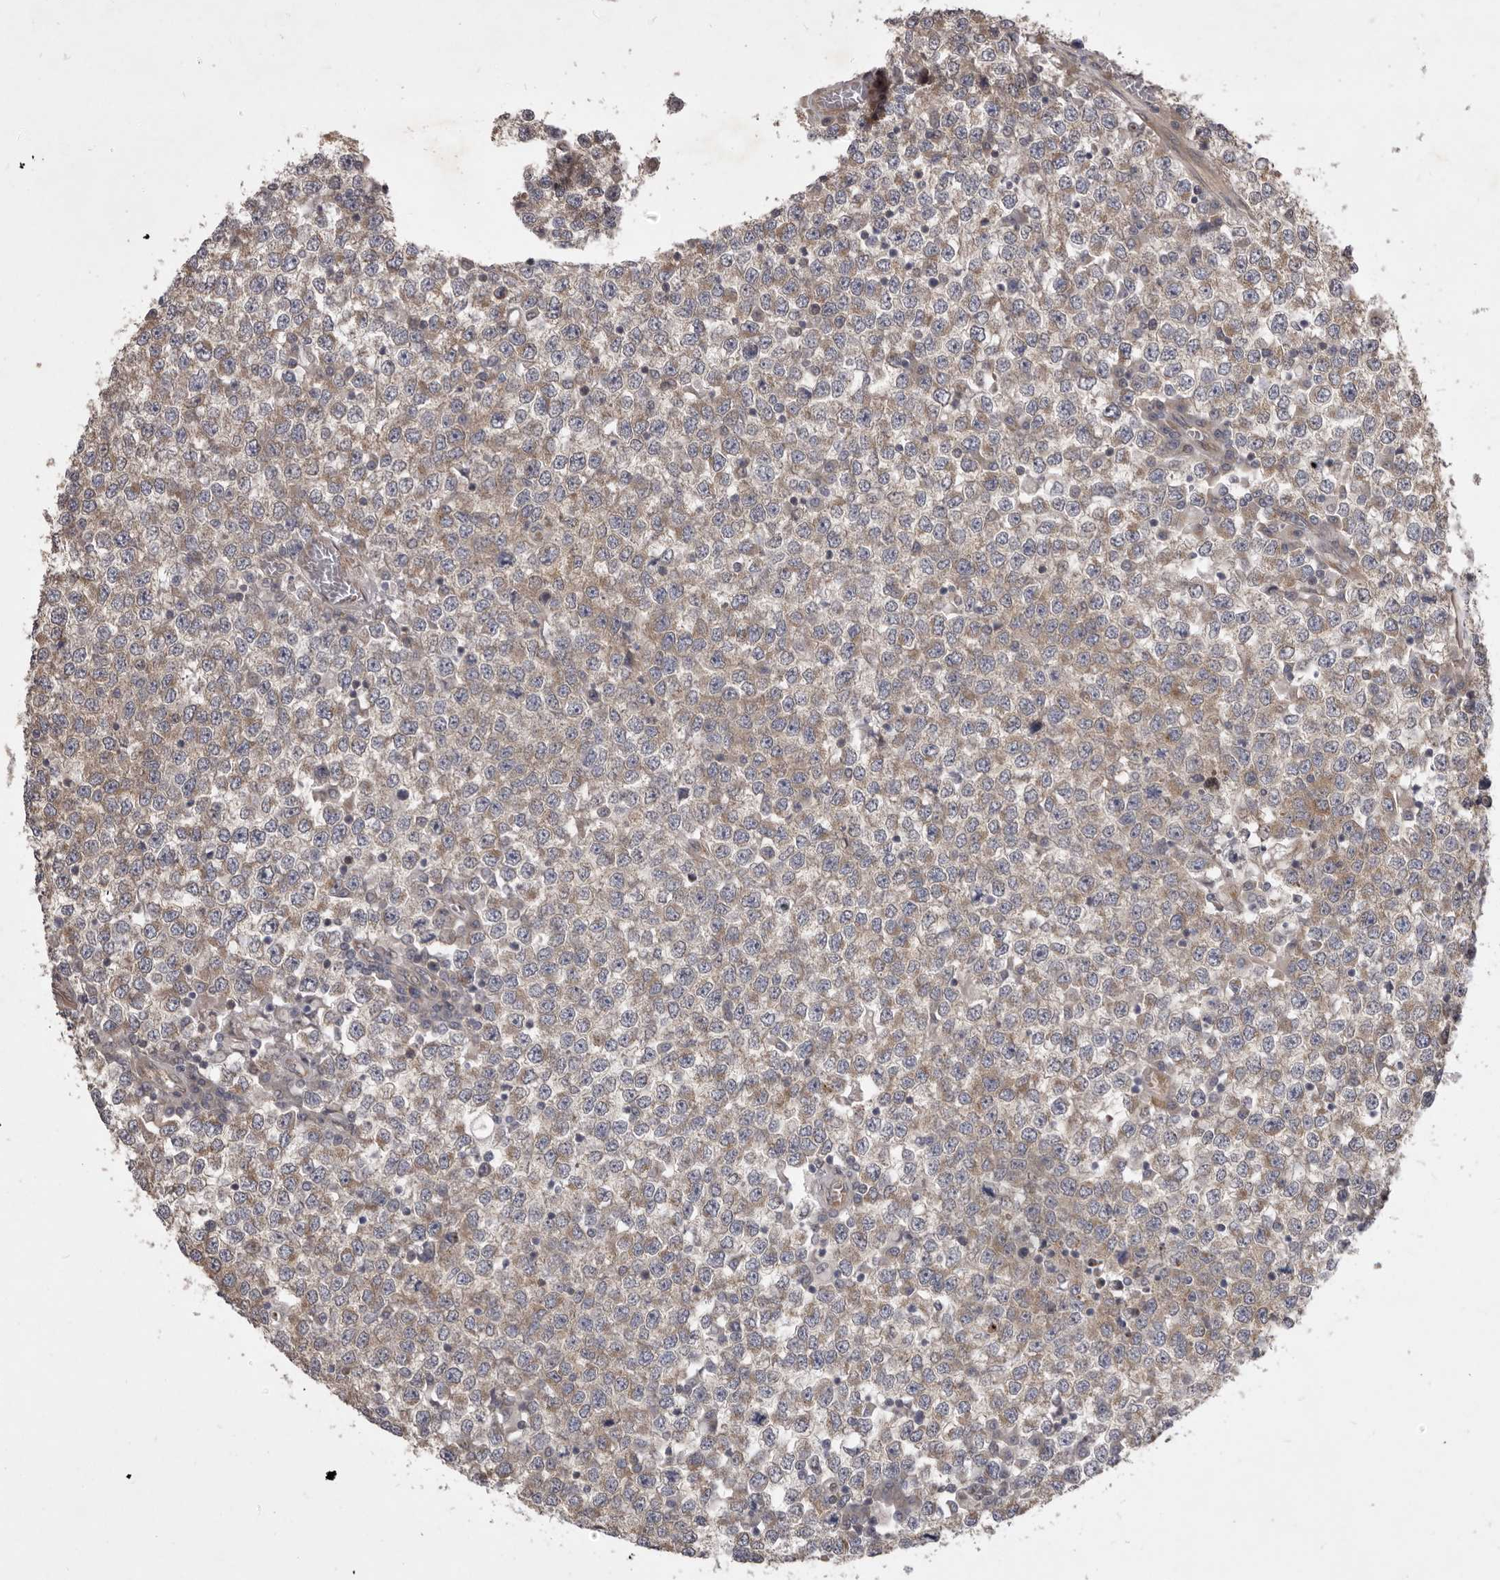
{"staining": {"intensity": "weak", "quantity": ">75%", "location": "cytoplasmic/membranous"}, "tissue": "testis cancer", "cell_type": "Tumor cells", "image_type": "cancer", "snomed": [{"axis": "morphology", "description": "Seminoma, NOS"}, {"axis": "topography", "description": "Testis"}], "caption": "A histopathology image showing weak cytoplasmic/membranous positivity in approximately >75% of tumor cells in testis seminoma, as visualized by brown immunohistochemical staining.", "gene": "TBC1D8B", "patient": {"sex": "male", "age": 65}}